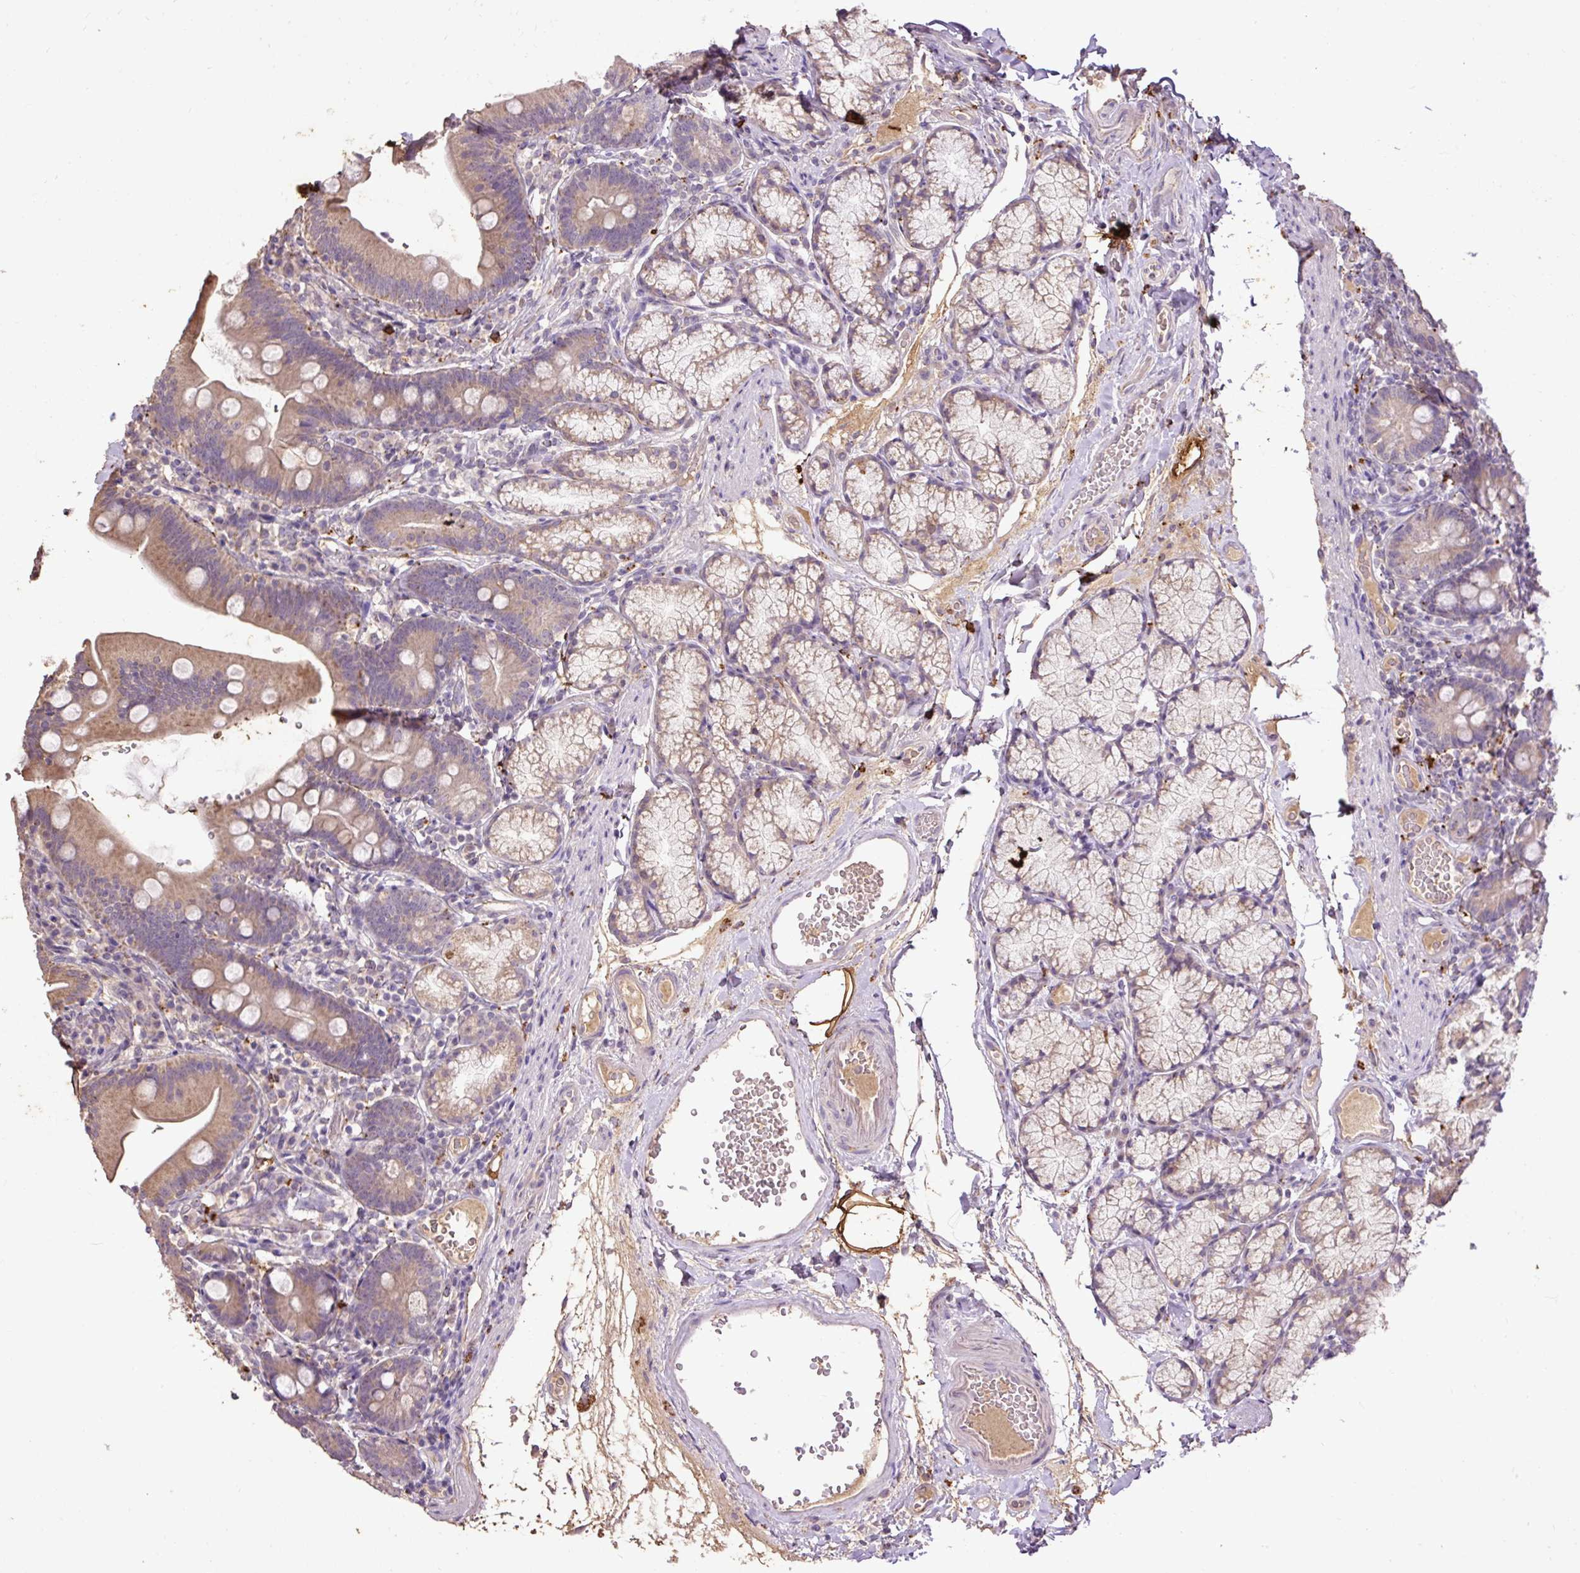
{"staining": {"intensity": "moderate", "quantity": ">75%", "location": "cytoplasmic/membranous"}, "tissue": "duodenum", "cell_type": "Glandular cells", "image_type": "normal", "snomed": [{"axis": "morphology", "description": "Normal tissue, NOS"}, {"axis": "topography", "description": "Duodenum"}], "caption": "The immunohistochemical stain labels moderate cytoplasmic/membranous positivity in glandular cells of benign duodenum. (DAB (3,3'-diaminobenzidine) IHC with brightfield microscopy, high magnification).", "gene": "LRTM2", "patient": {"sex": "female", "age": 67}}